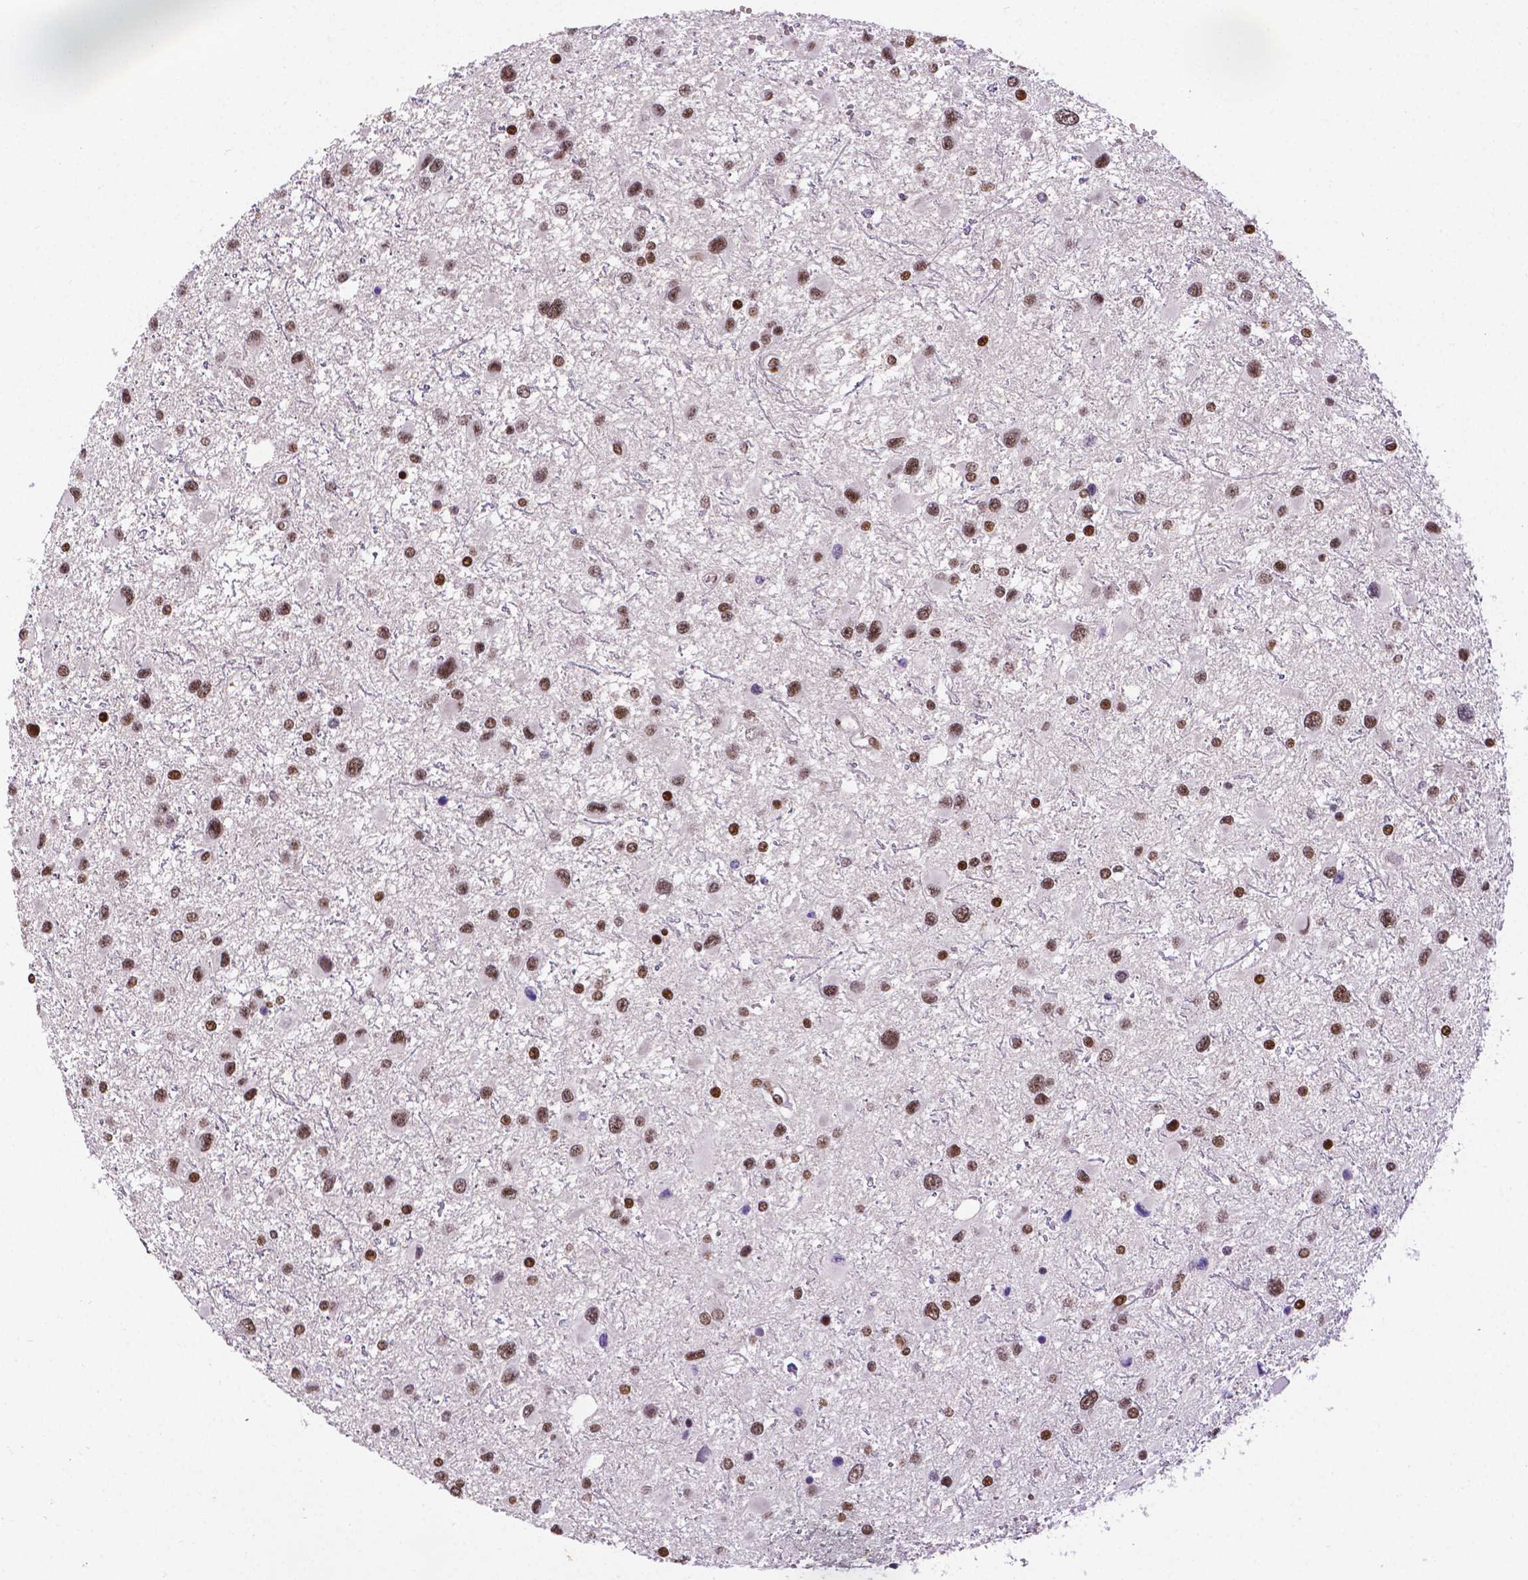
{"staining": {"intensity": "moderate", "quantity": ">75%", "location": "nuclear"}, "tissue": "glioma", "cell_type": "Tumor cells", "image_type": "cancer", "snomed": [{"axis": "morphology", "description": "Glioma, malignant, Low grade"}, {"axis": "topography", "description": "Brain"}], "caption": "High-magnification brightfield microscopy of malignant glioma (low-grade) stained with DAB (brown) and counterstained with hematoxylin (blue). tumor cells exhibit moderate nuclear positivity is identified in about>75% of cells. Using DAB (brown) and hematoxylin (blue) stains, captured at high magnification using brightfield microscopy.", "gene": "CTCF", "patient": {"sex": "female", "age": 32}}